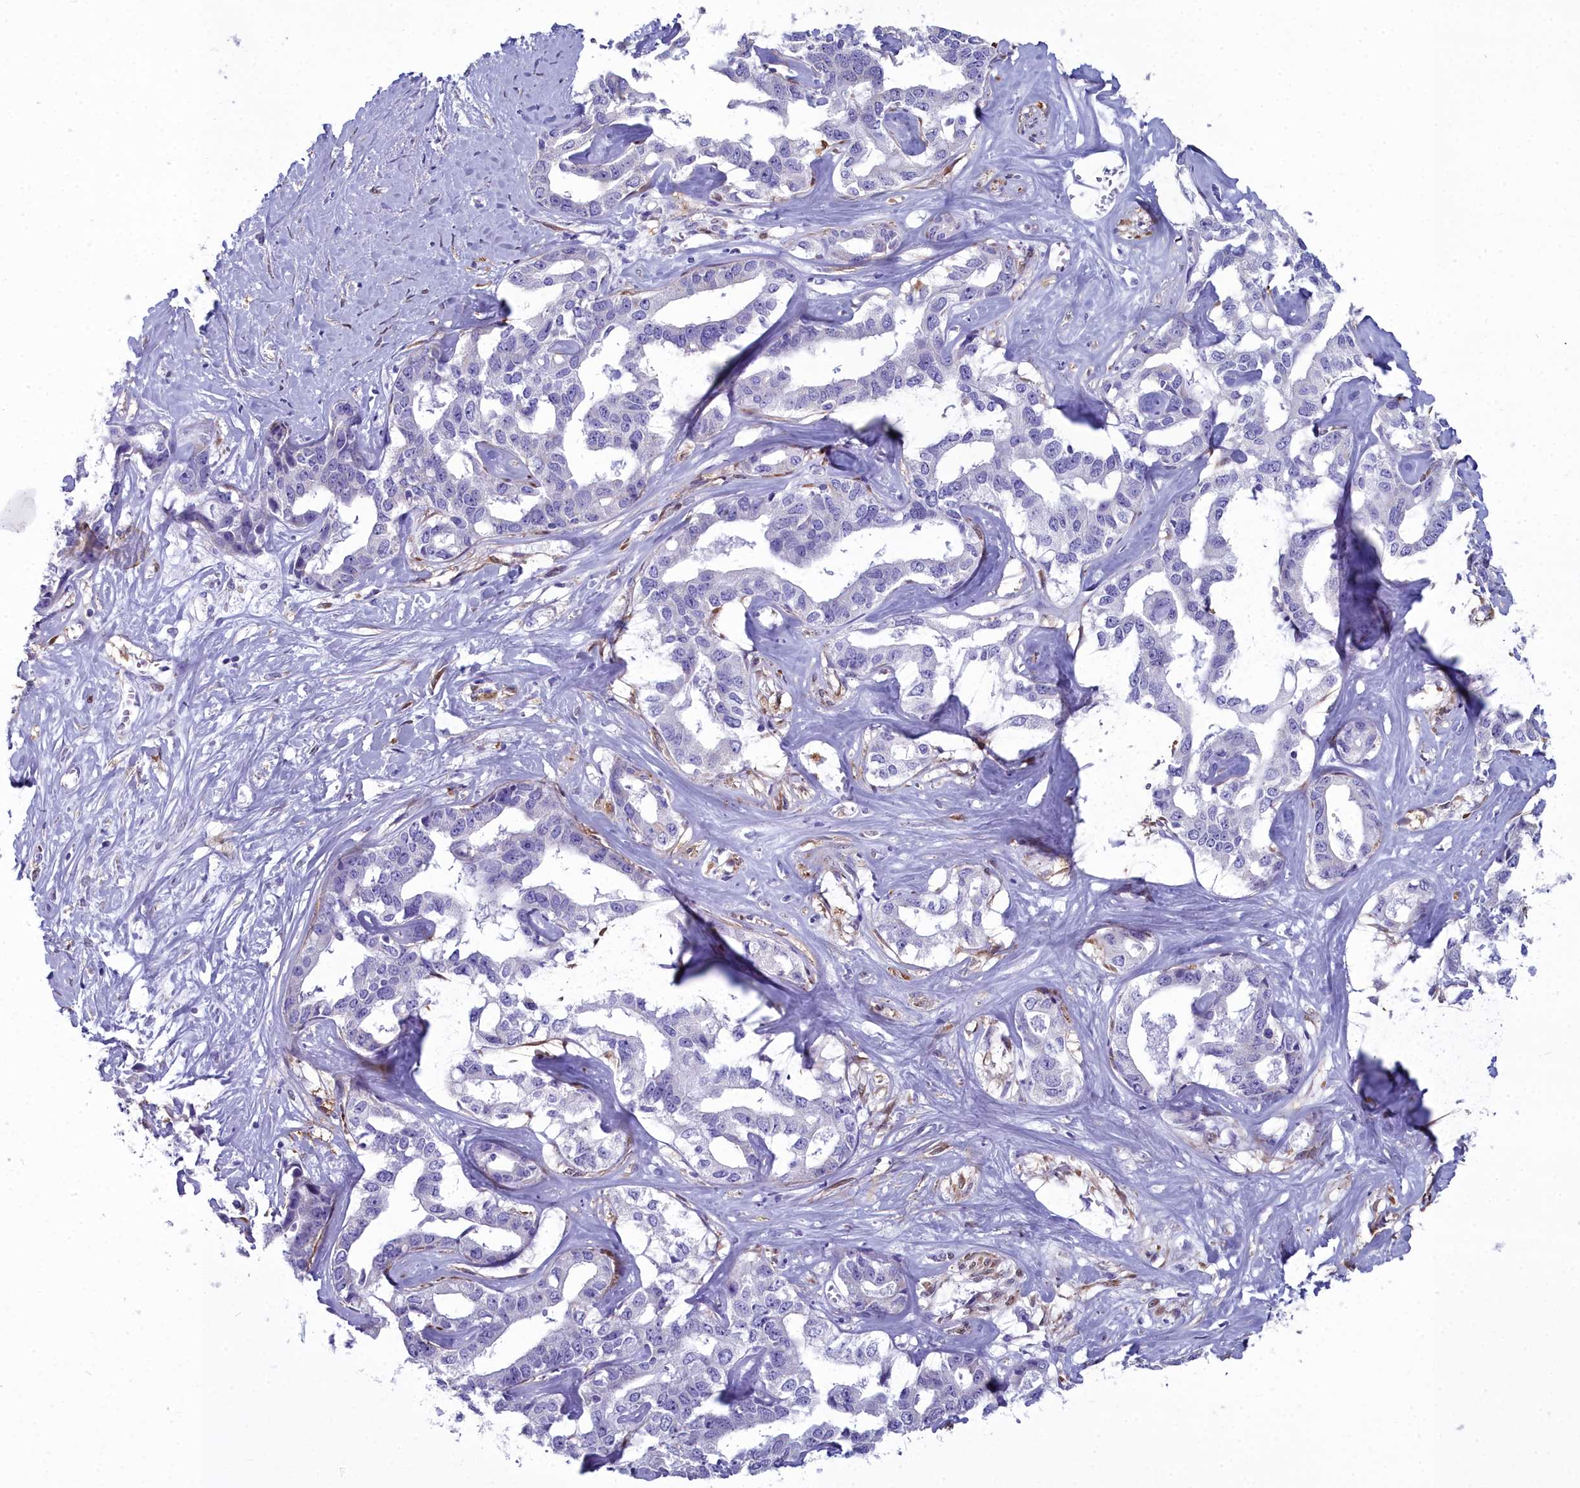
{"staining": {"intensity": "negative", "quantity": "none", "location": "none"}, "tissue": "liver cancer", "cell_type": "Tumor cells", "image_type": "cancer", "snomed": [{"axis": "morphology", "description": "Cholangiocarcinoma"}, {"axis": "topography", "description": "Liver"}], "caption": "Tumor cells show no significant protein staining in liver cholangiocarcinoma.", "gene": "PPP1R14A", "patient": {"sex": "male", "age": 59}}